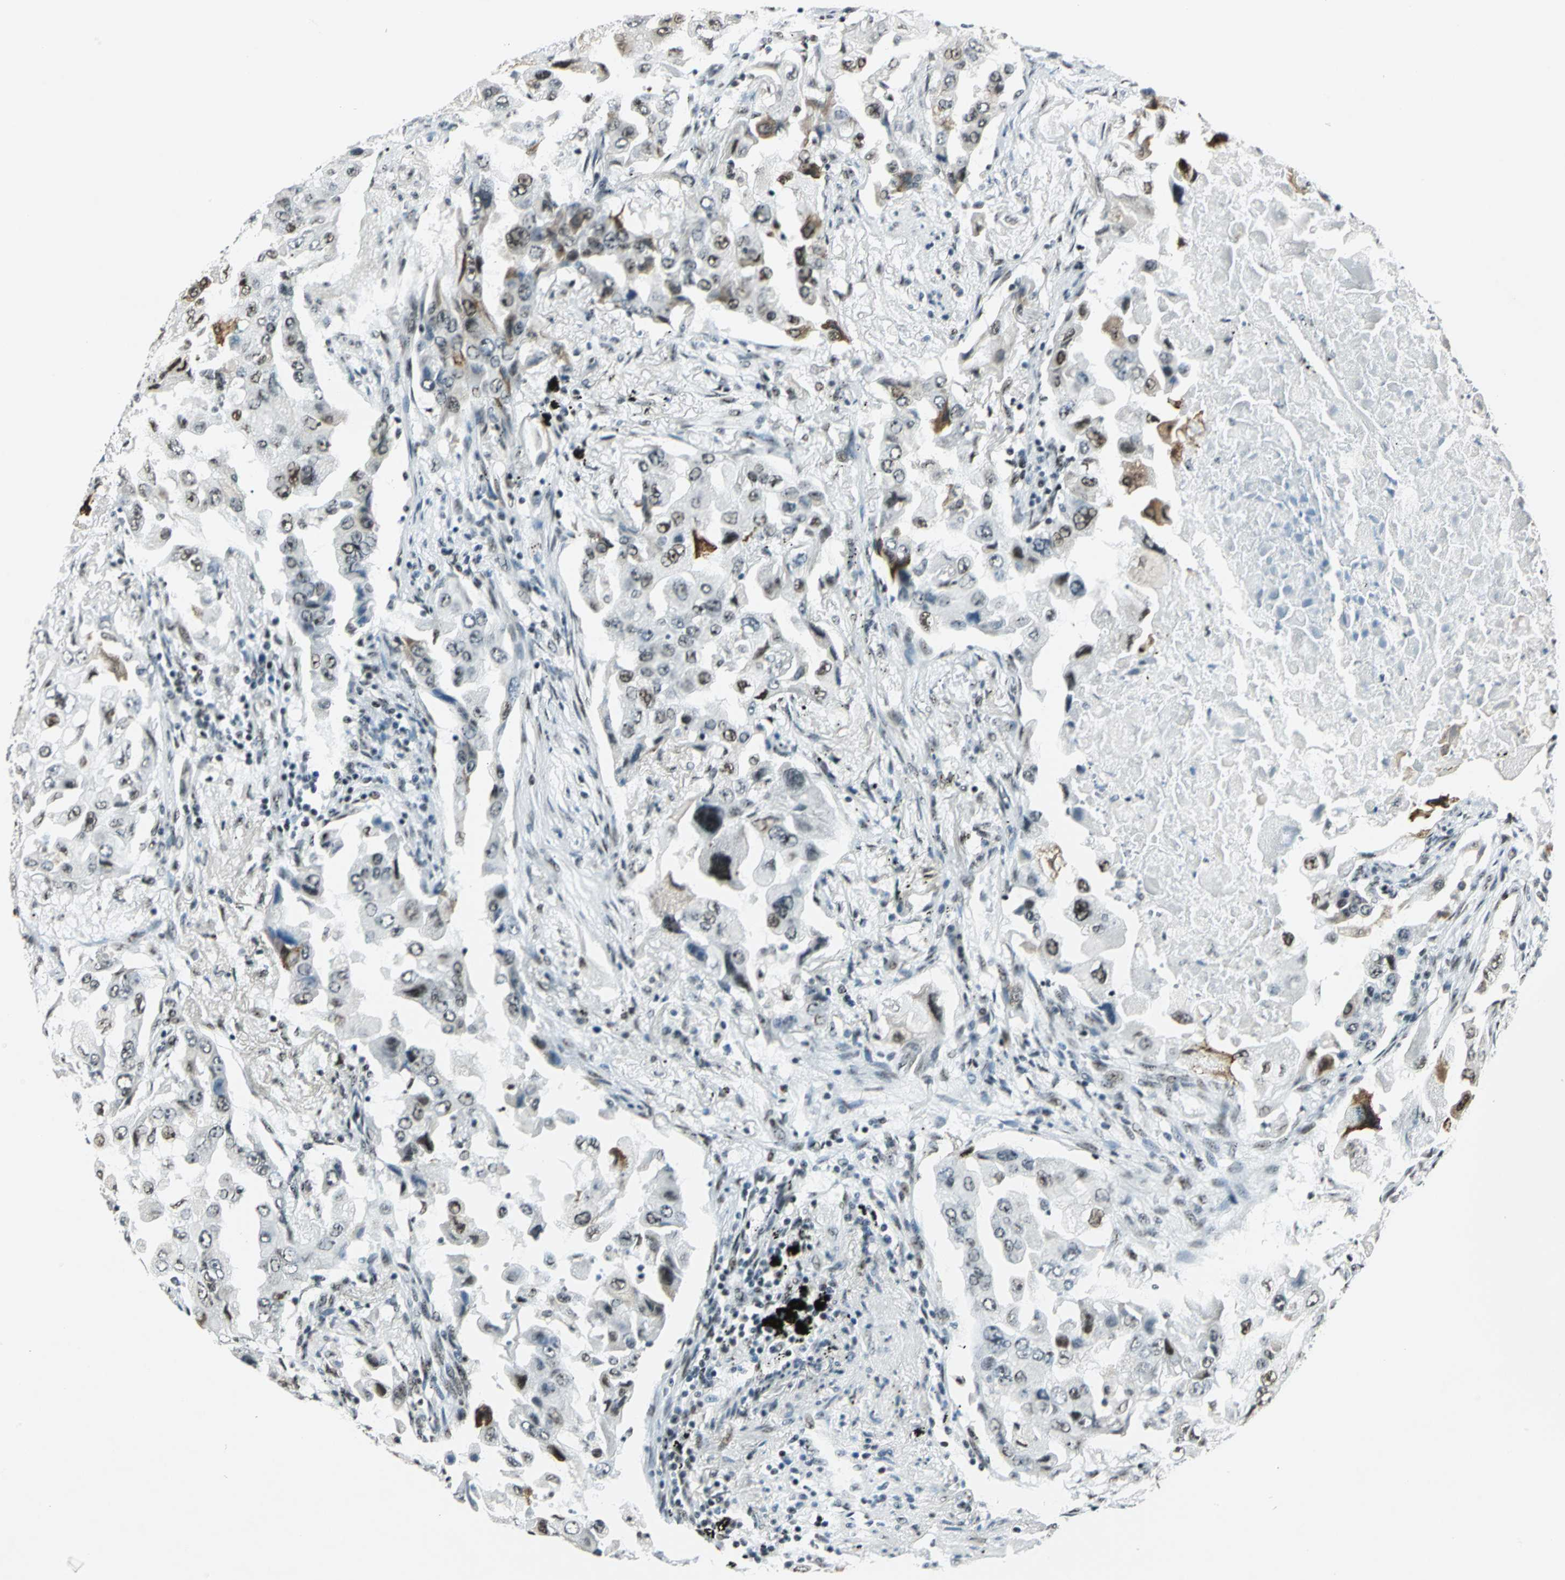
{"staining": {"intensity": "moderate", "quantity": ">75%", "location": "nuclear"}, "tissue": "lung cancer", "cell_type": "Tumor cells", "image_type": "cancer", "snomed": [{"axis": "morphology", "description": "Adenocarcinoma, NOS"}, {"axis": "topography", "description": "Lung"}], "caption": "Human adenocarcinoma (lung) stained with a protein marker demonstrates moderate staining in tumor cells.", "gene": "KAT6B", "patient": {"sex": "female", "age": 65}}